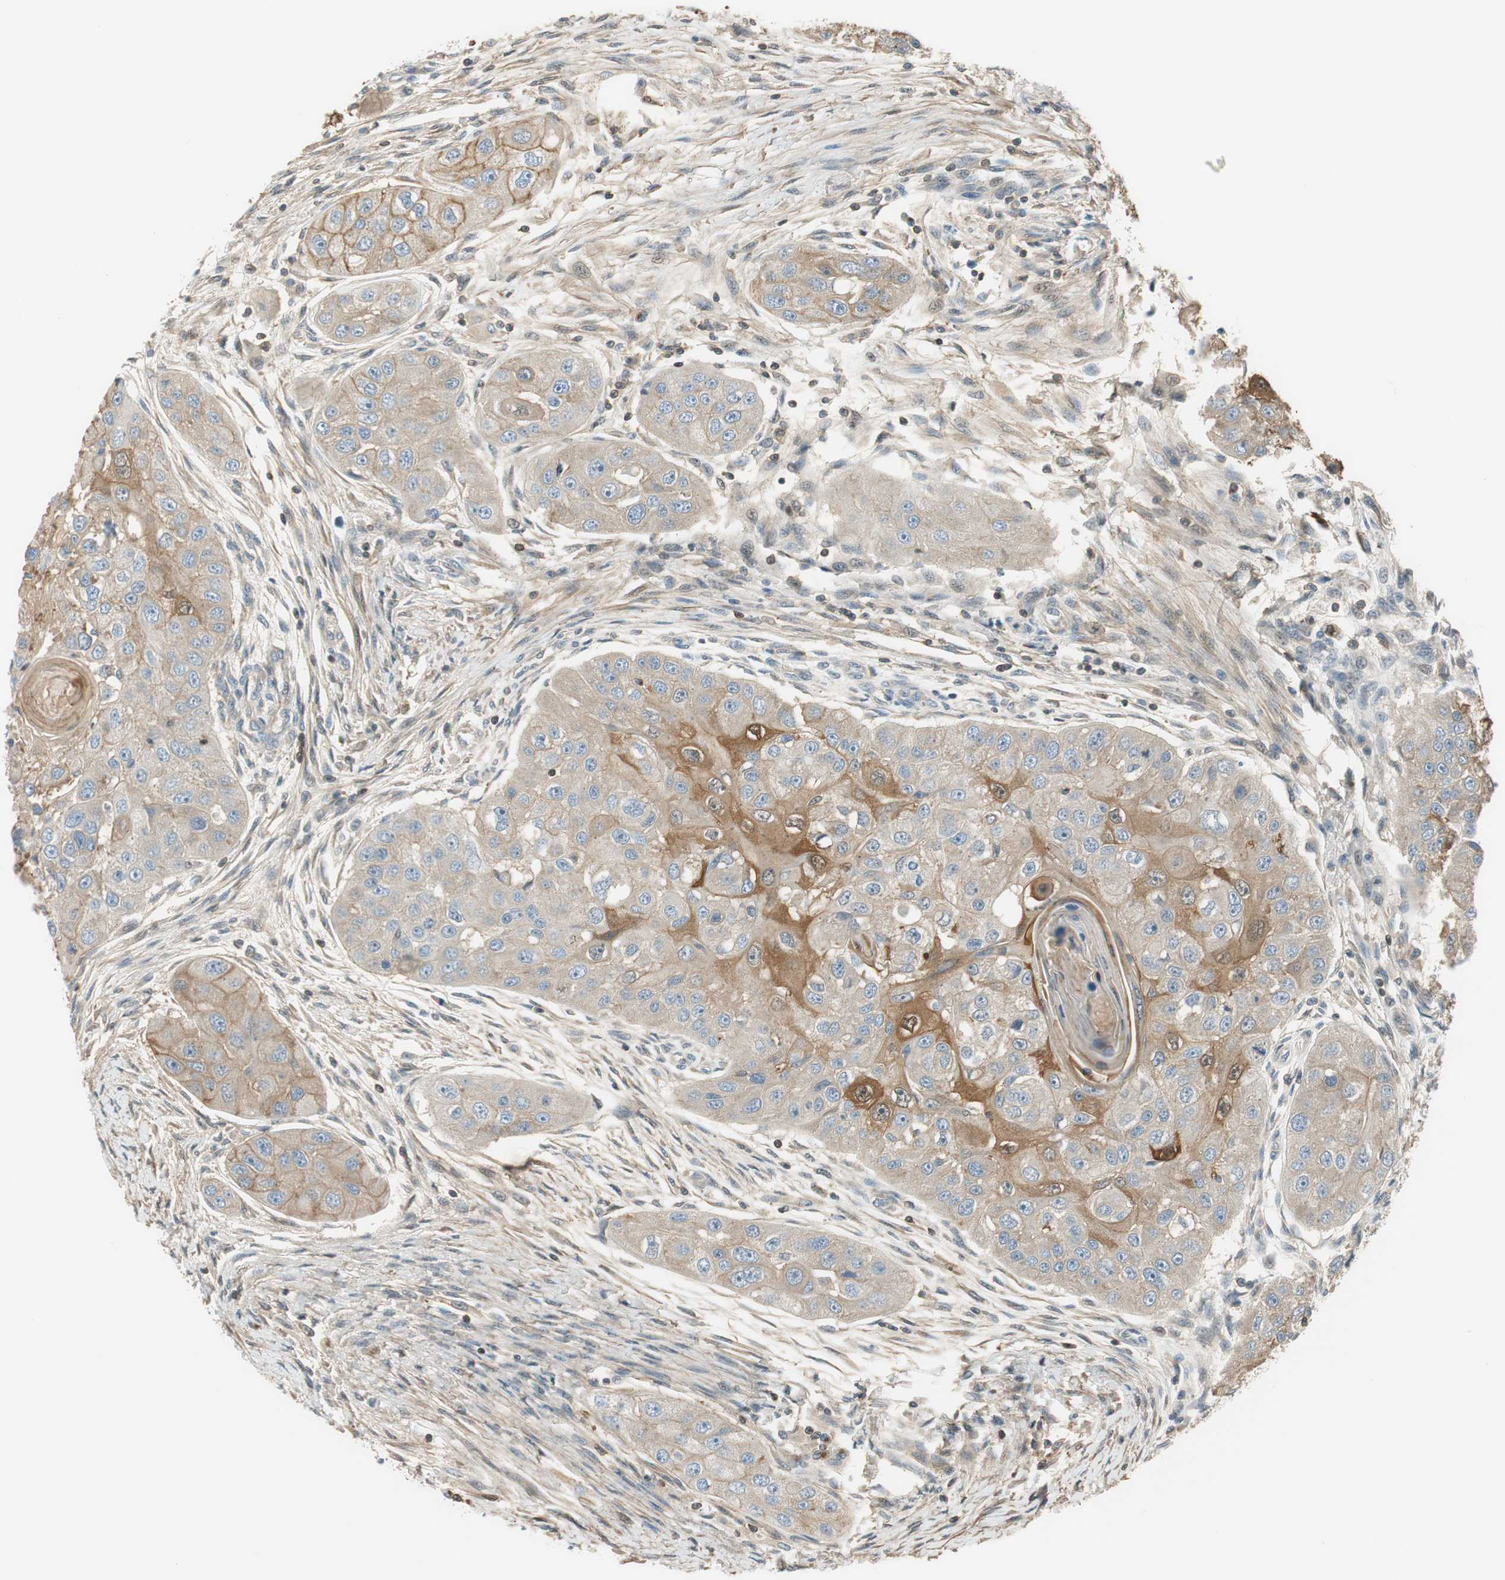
{"staining": {"intensity": "moderate", "quantity": ">75%", "location": "cytoplasmic/membranous"}, "tissue": "head and neck cancer", "cell_type": "Tumor cells", "image_type": "cancer", "snomed": [{"axis": "morphology", "description": "Normal tissue, NOS"}, {"axis": "morphology", "description": "Squamous cell carcinoma, NOS"}, {"axis": "topography", "description": "Skeletal muscle"}, {"axis": "topography", "description": "Head-Neck"}], "caption": "The micrograph displays a brown stain indicating the presence of a protein in the cytoplasmic/membranous of tumor cells in head and neck cancer (squamous cell carcinoma).", "gene": "PI4K2B", "patient": {"sex": "male", "age": 51}}